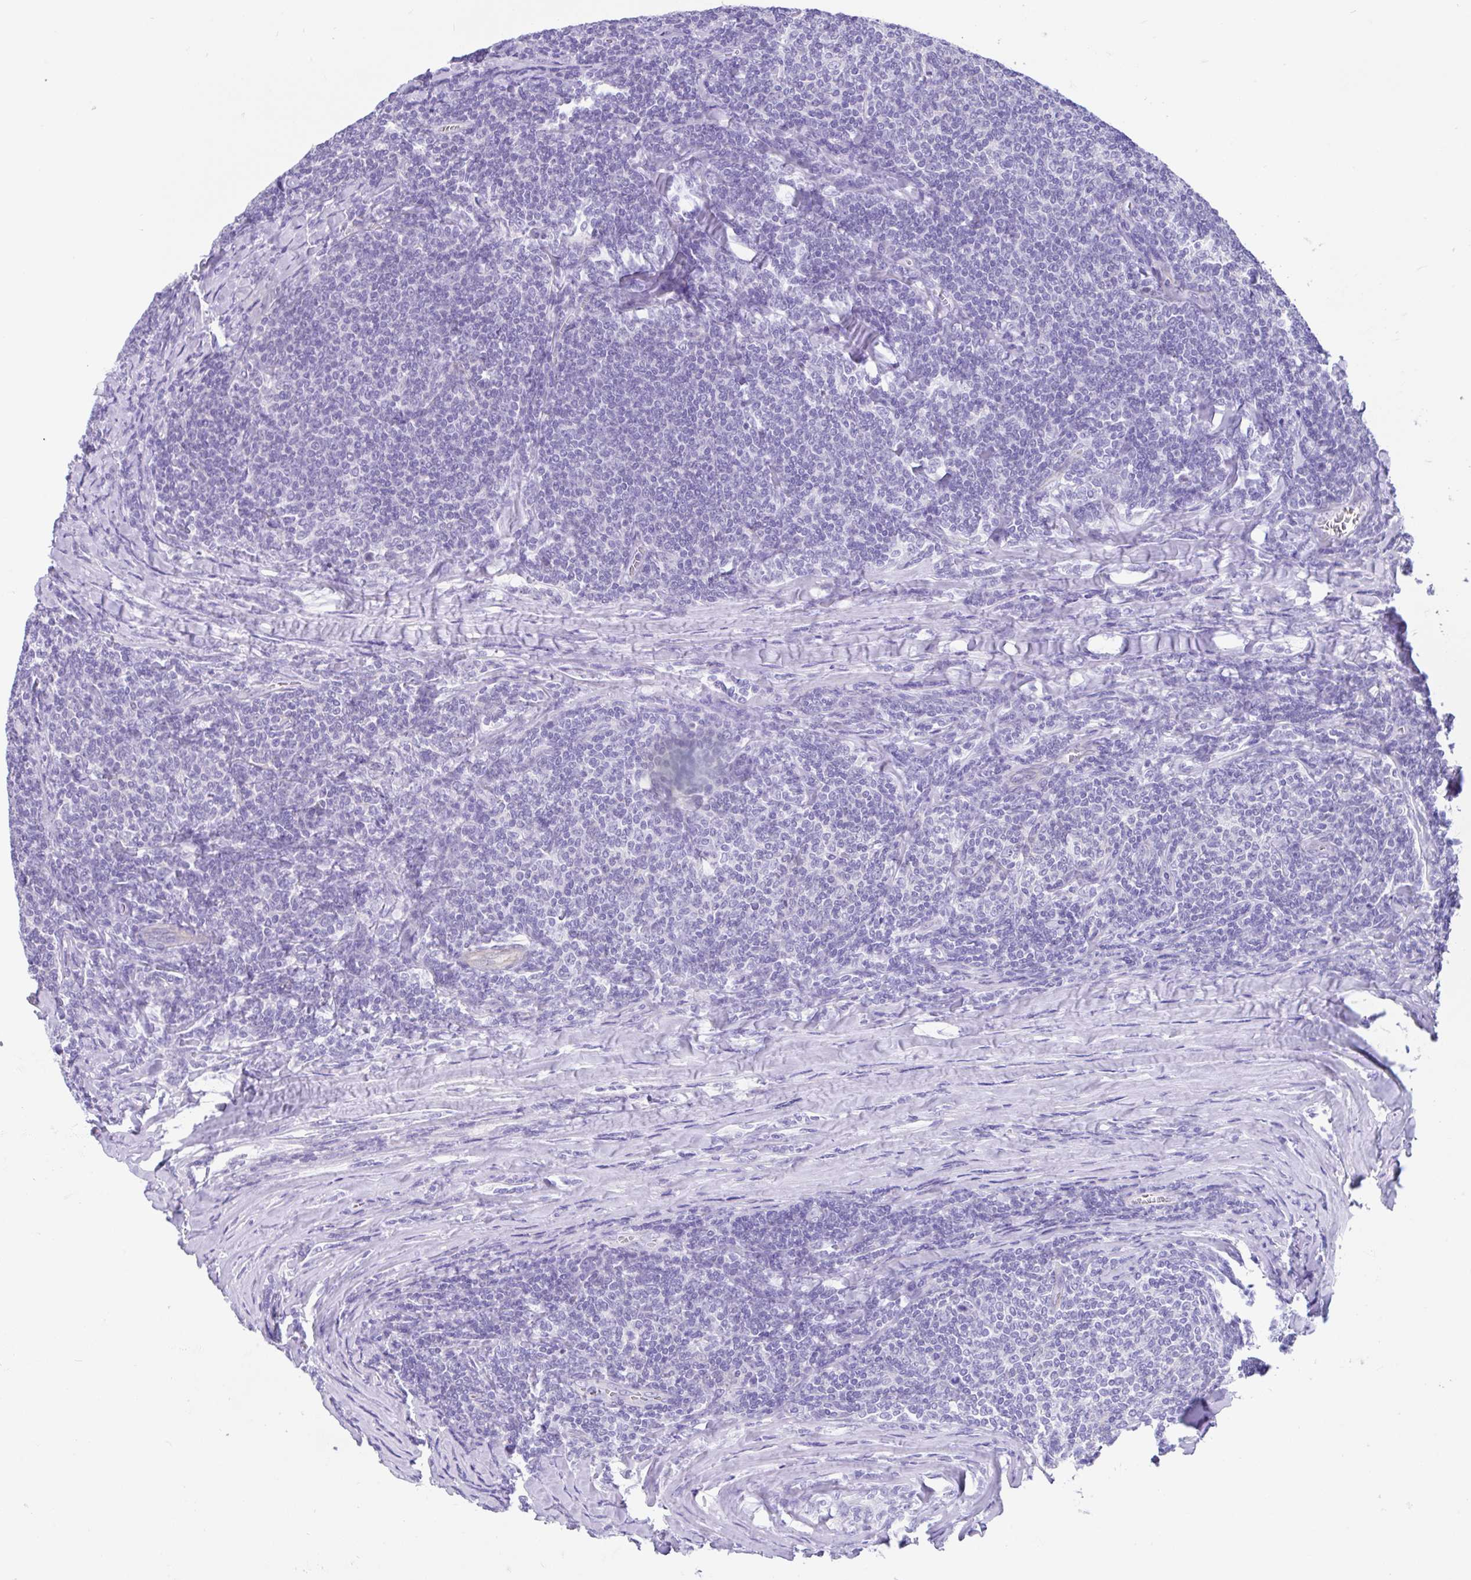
{"staining": {"intensity": "negative", "quantity": "none", "location": "none"}, "tissue": "lymphoma", "cell_type": "Tumor cells", "image_type": "cancer", "snomed": [{"axis": "morphology", "description": "Malignant lymphoma, non-Hodgkin's type, Low grade"}, {"axis": "topography", "description": "Lymph node"}], "caption": "High power microscopy histopathology image of an immunohistochemistry image of lymphoma, revealing no significant staining in tumor cells.", "gene": "FAM107A", "patient": {"sex": "male", "age": 52}}